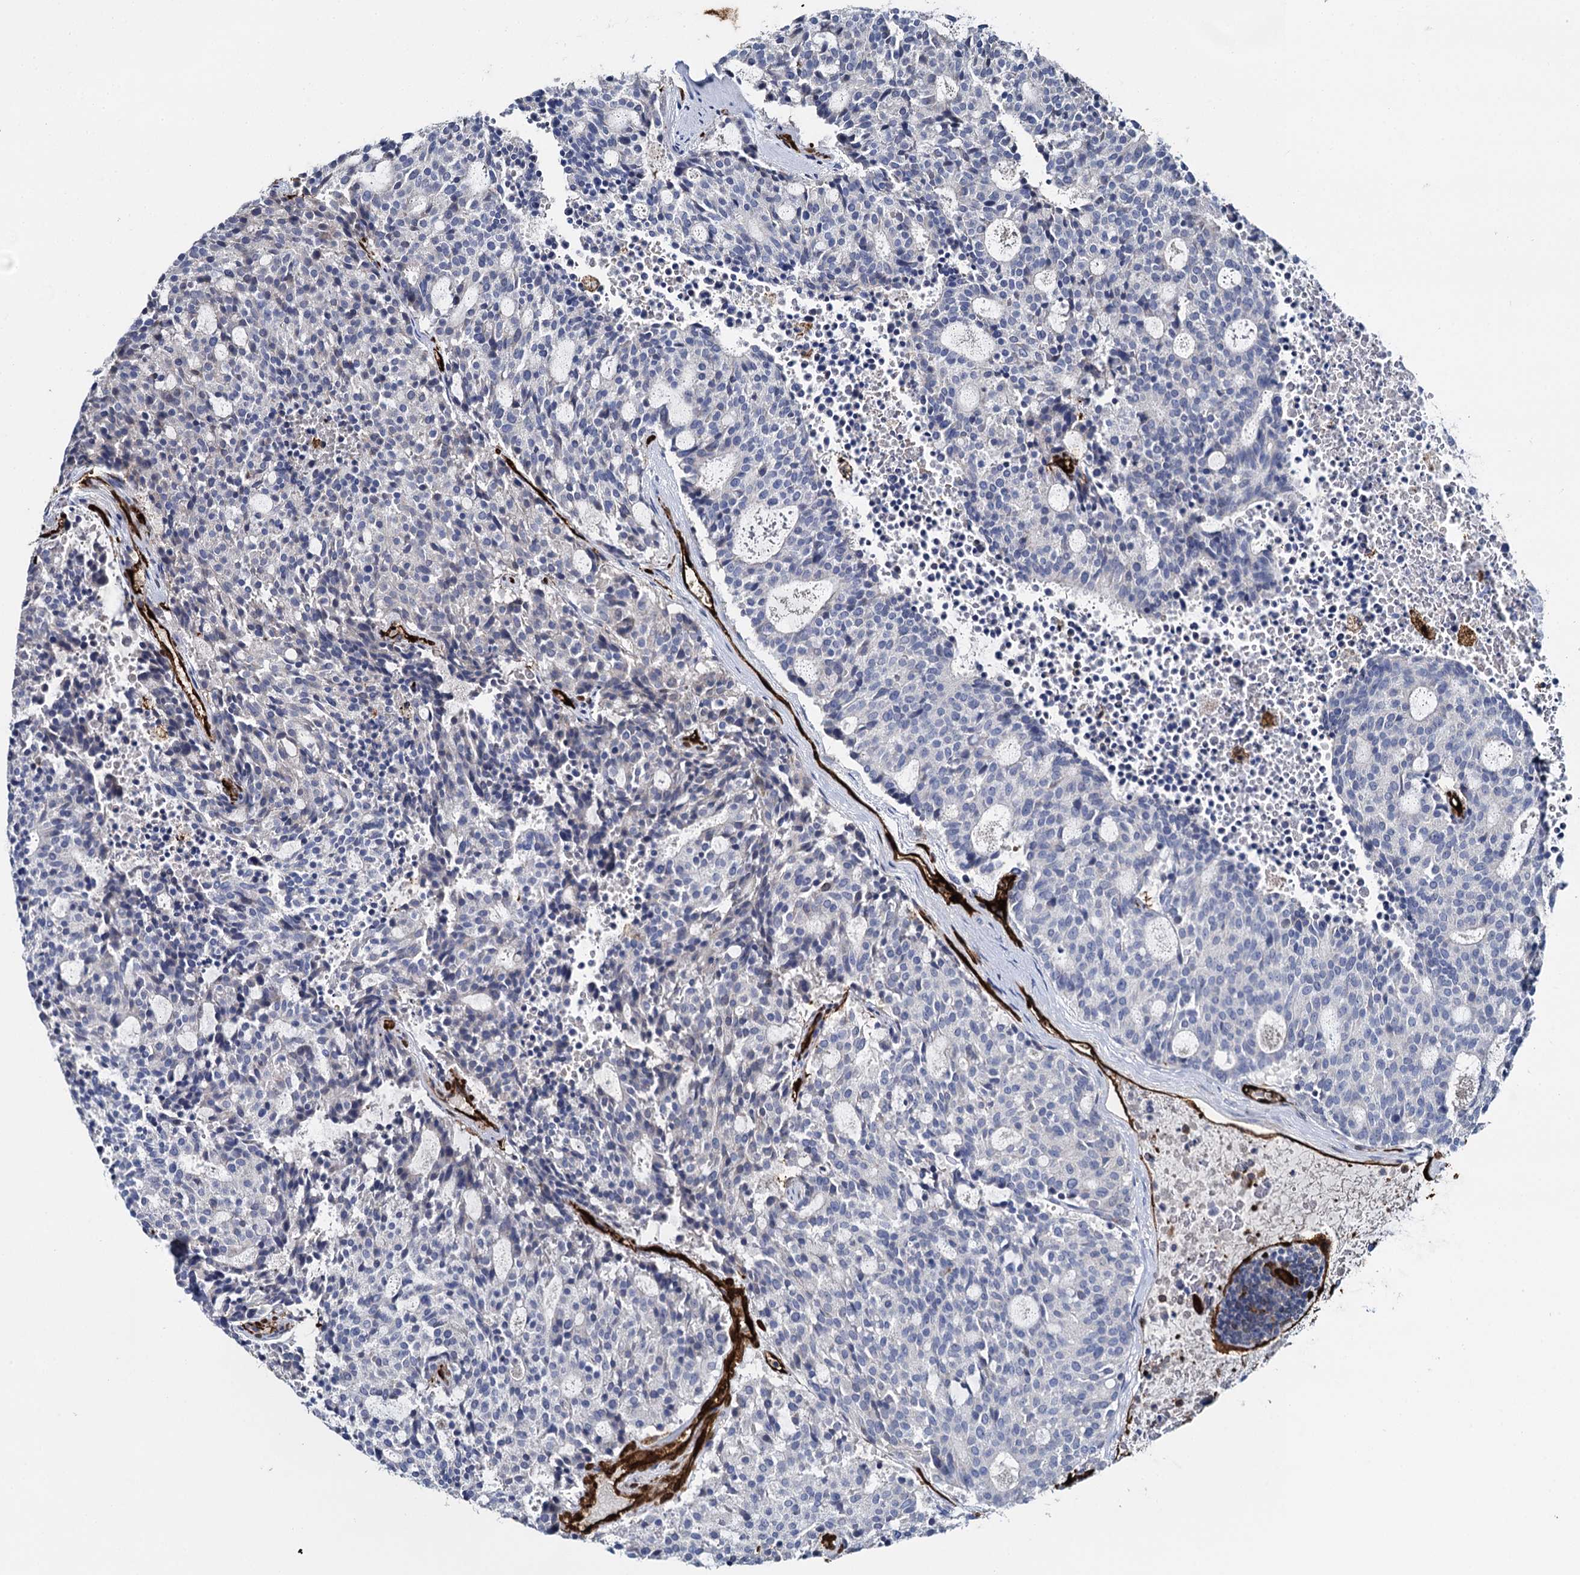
{"staining": {"intensity": "negative", "quantity": "none", "location": "none"}, "tissue": "carcinoid", "cell_type": "Tumor cells", "image_type": "cancer", "snomed": [{"axis": "morphology", "description": "Carcinoid, malignant, NOS"}, {"axis": "topography", "description": "Pancreas"}], "caption": "There is no significant staining in tumor cells of carcinoid.", "gene": "FABP5", "patient": {"sex": "female", "age": 54}}